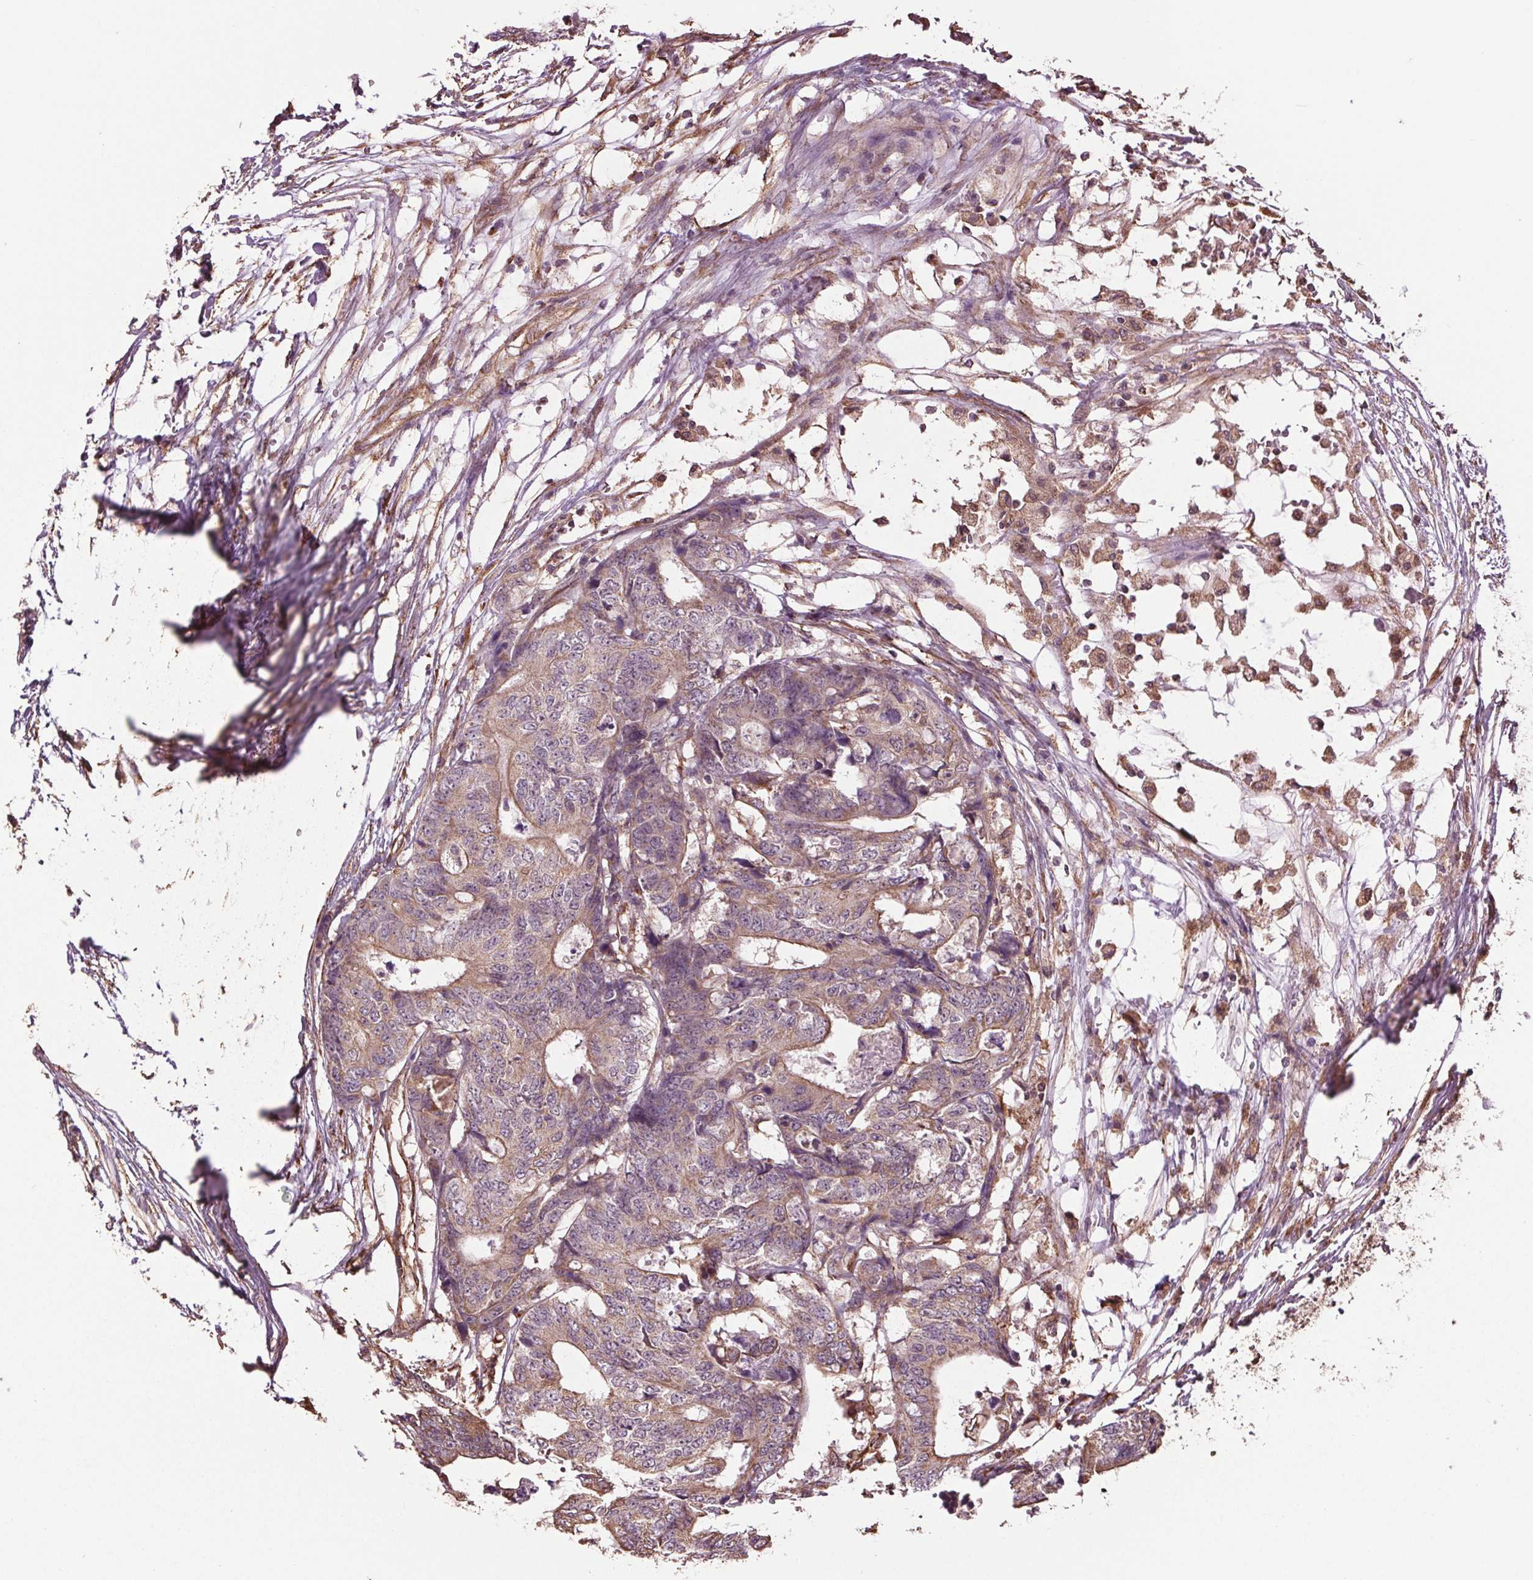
{"staining": {"intensity": "moderate", "quantity": "25%-75%", "location": "cytoplasmic/membranous"}, "tissue": "colorectal cancer", "cell_type": "Tumor cells", "image_type": "cancer", "snomed": [{"axis": "morphology", "description": "Adenocarcinoma, NOS"}, {"axis": "topography", "description": "Colon"}], "caption": "Colorectal cancer stained for a protein exhibits moderate cytoplasmic/membranous positivity in tumor cells.", "gene": "RNPEP", "patient": {"sex": "female", "age": 48}}